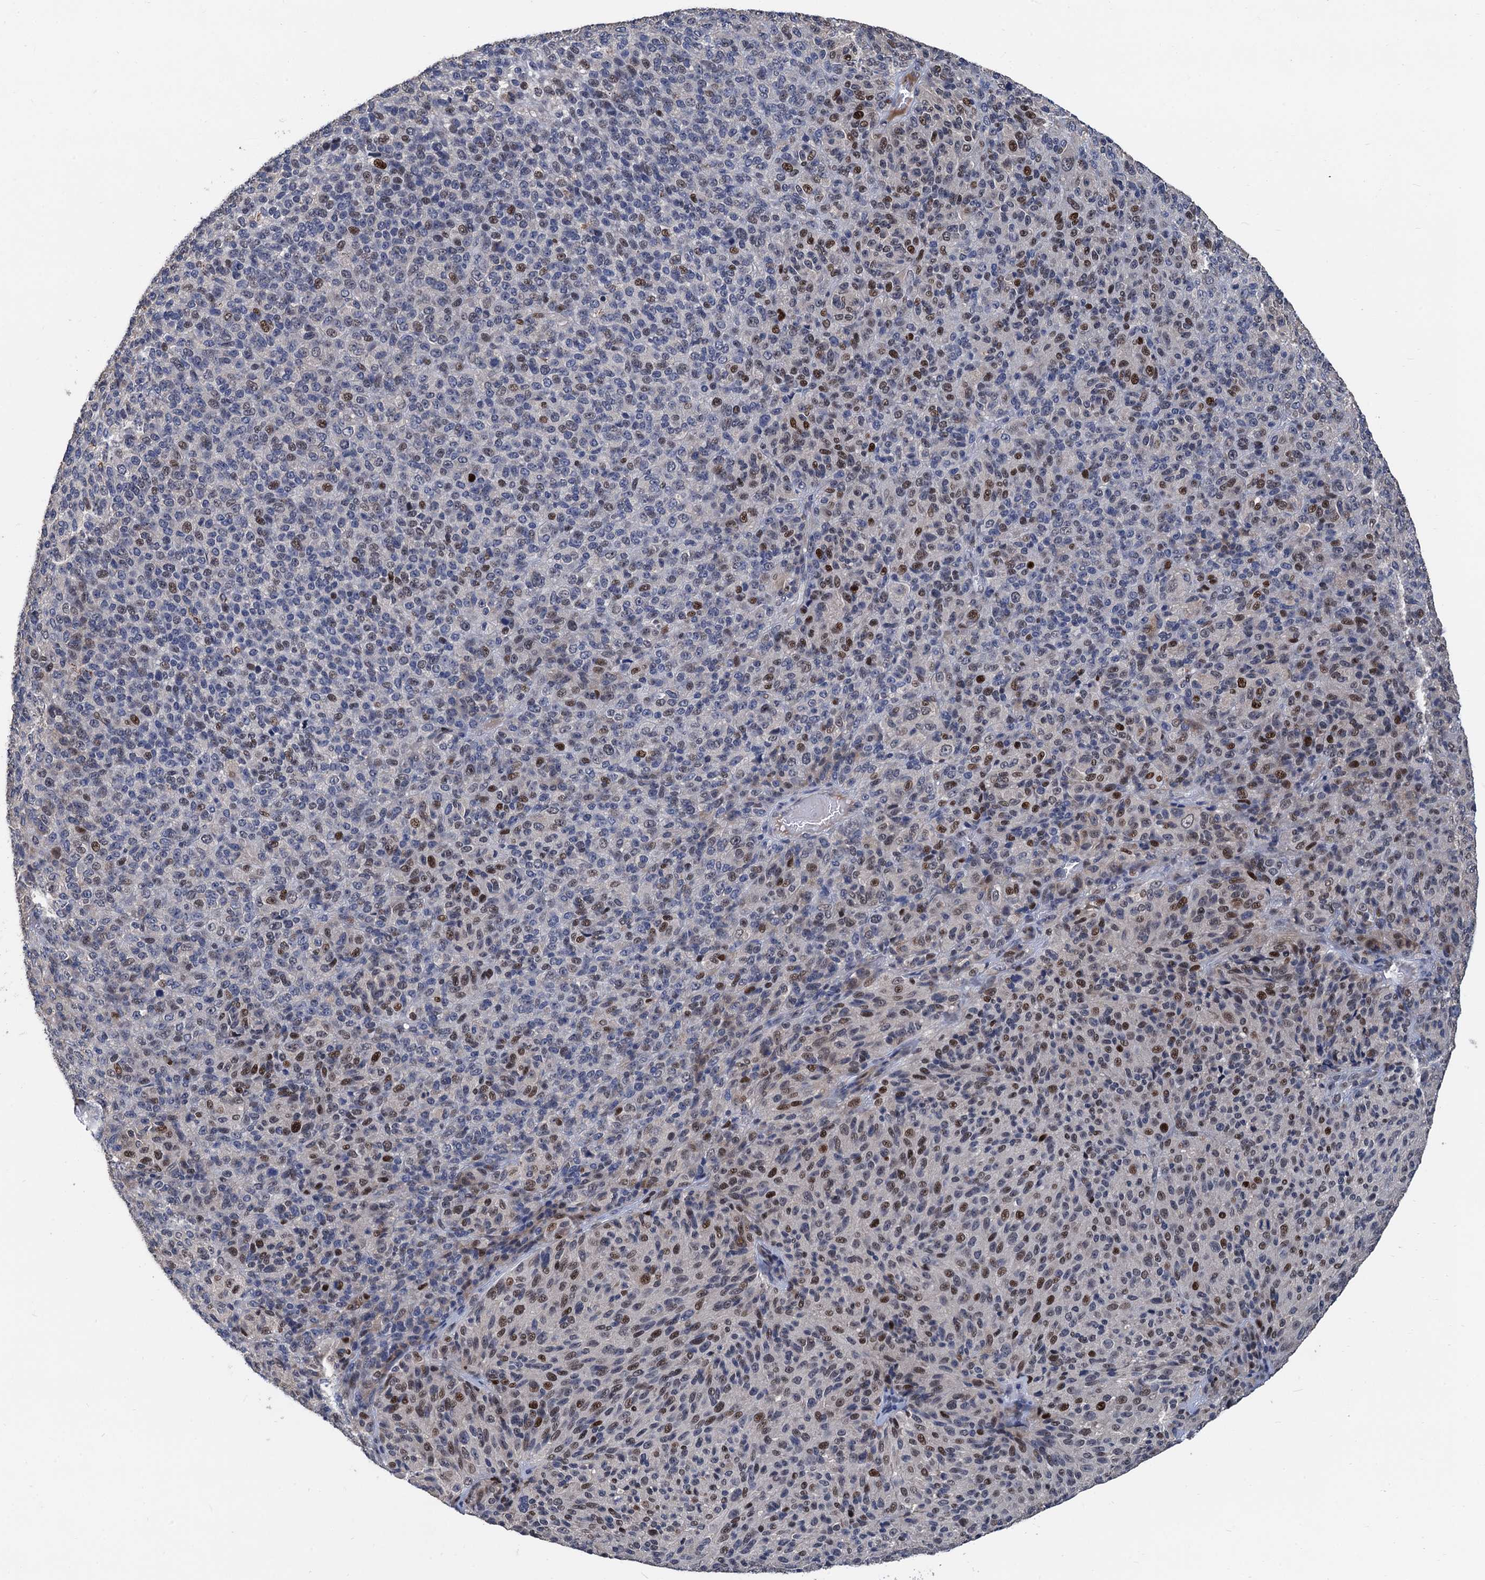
{"staining": {"intensity": "moderate", "quantity": "25%-75%", "location": "nuclear"}, "tissue": "melanoma", "cell_type": "Tumor cells", "image_type": "cancer", "snomed": [{"axis": "morphology", "description": "Malignant melanoma, Metastatic site"}, {"axis": "topography", "description": "Brain"}], "caption": "DAB (3,3'-diaminobenzidine) immunohistochemical staining of human malignant melanoma (metastatic site) exhibits moderate nuclear protein expression in approximately 25%-75% of tumor cells. The protein of interest is shown in brown color, while the nuclei are stained blue.", "gene": "TSEN34", "patient": {"sex": "female", "age": 56}}